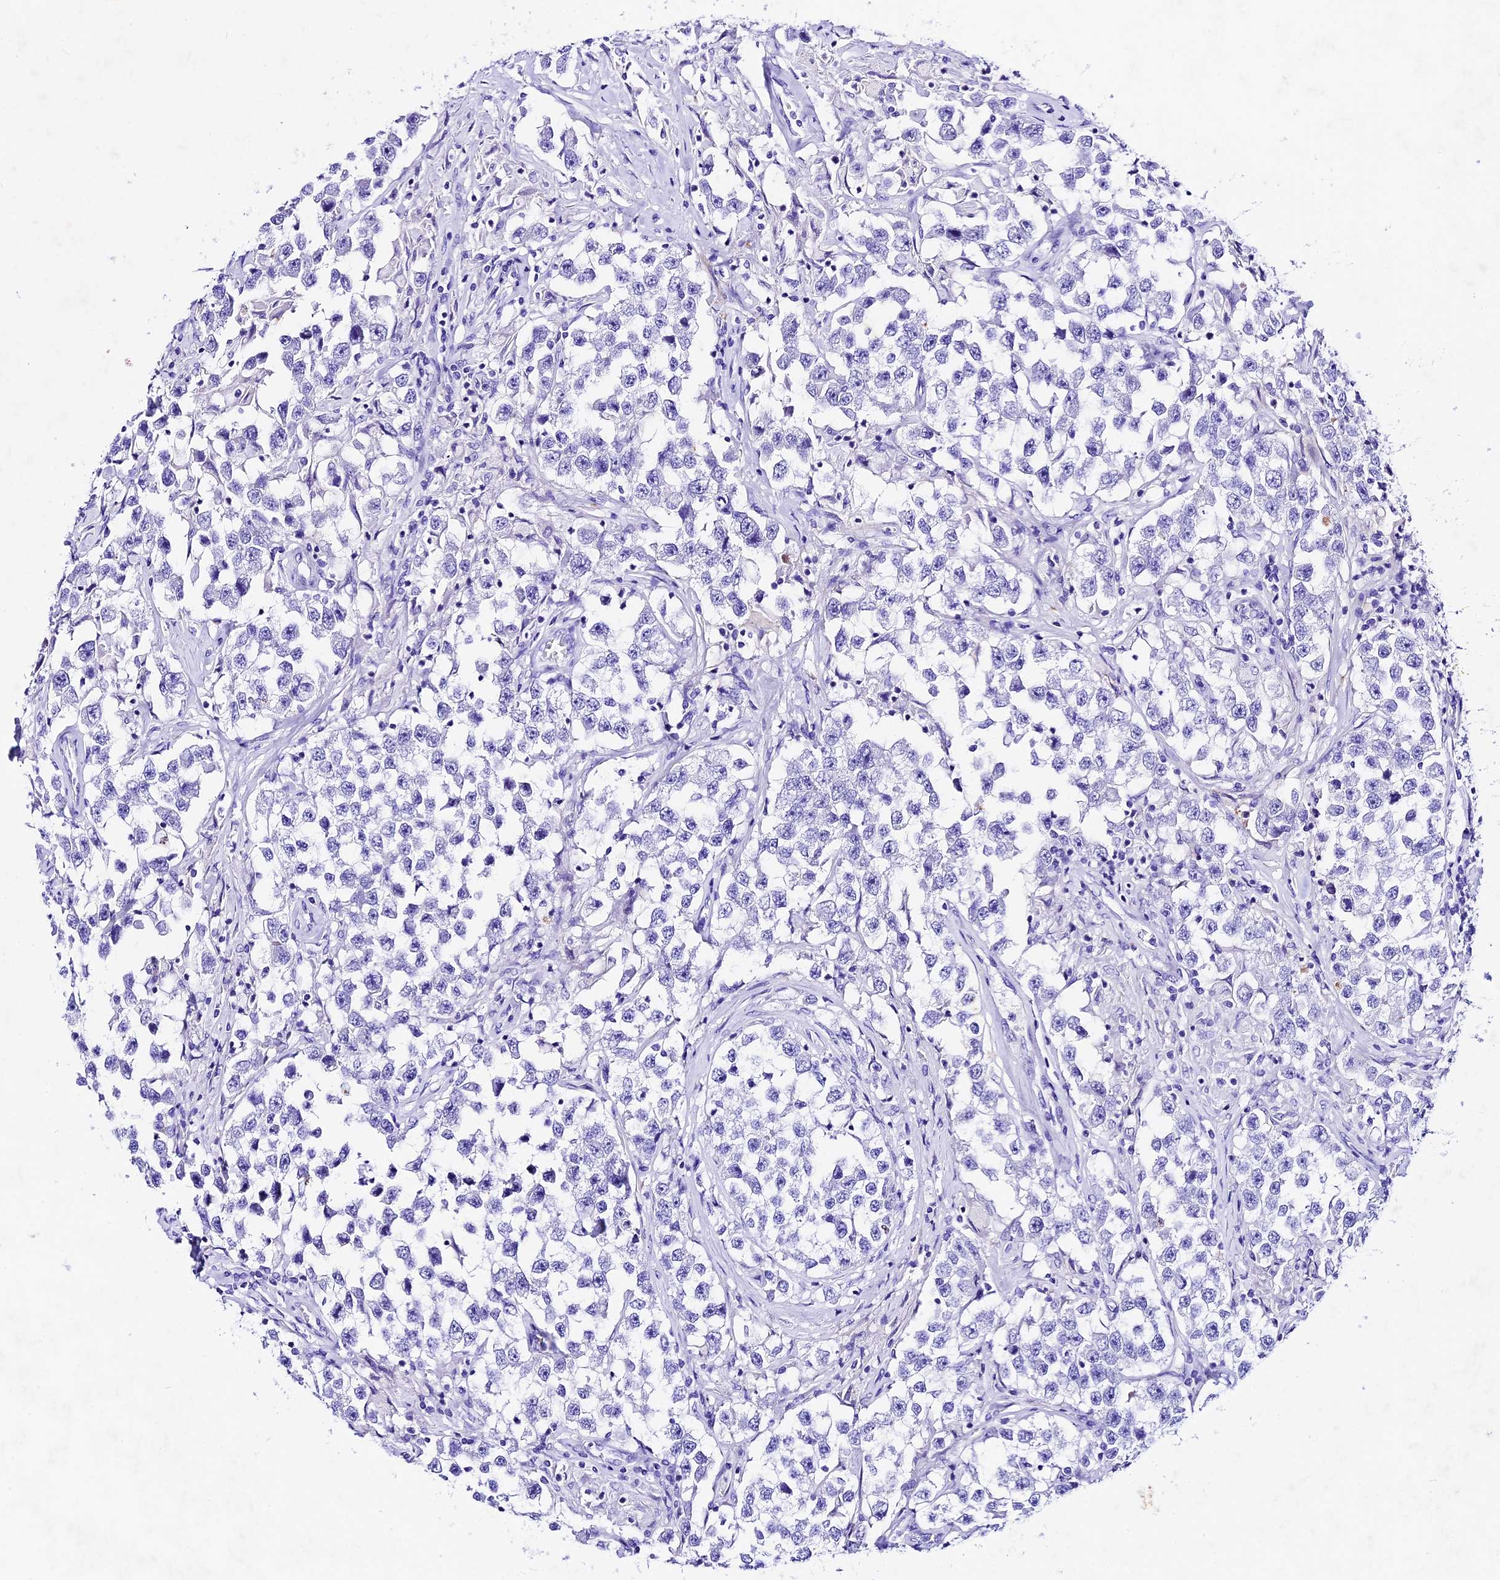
{"staining": {"intensity": "negative", "quantity": "none", "location": "none"}, "tissue": "testis cancer", "cell_type": "Tumor cells", "image_type": "cancer", "snomed": [{"axis": "morphology", "description": "Seminoma, NOS"}, {"axis": "topography", "description": "Testis"}], "caption": "An immunohistochemistry (IHC) photomicrograph of testis cancer is shown. There is no staining in tumor cells of testis cancer.", "gene": "PSG11", "patient": {"sex": "male", "age": 46}}